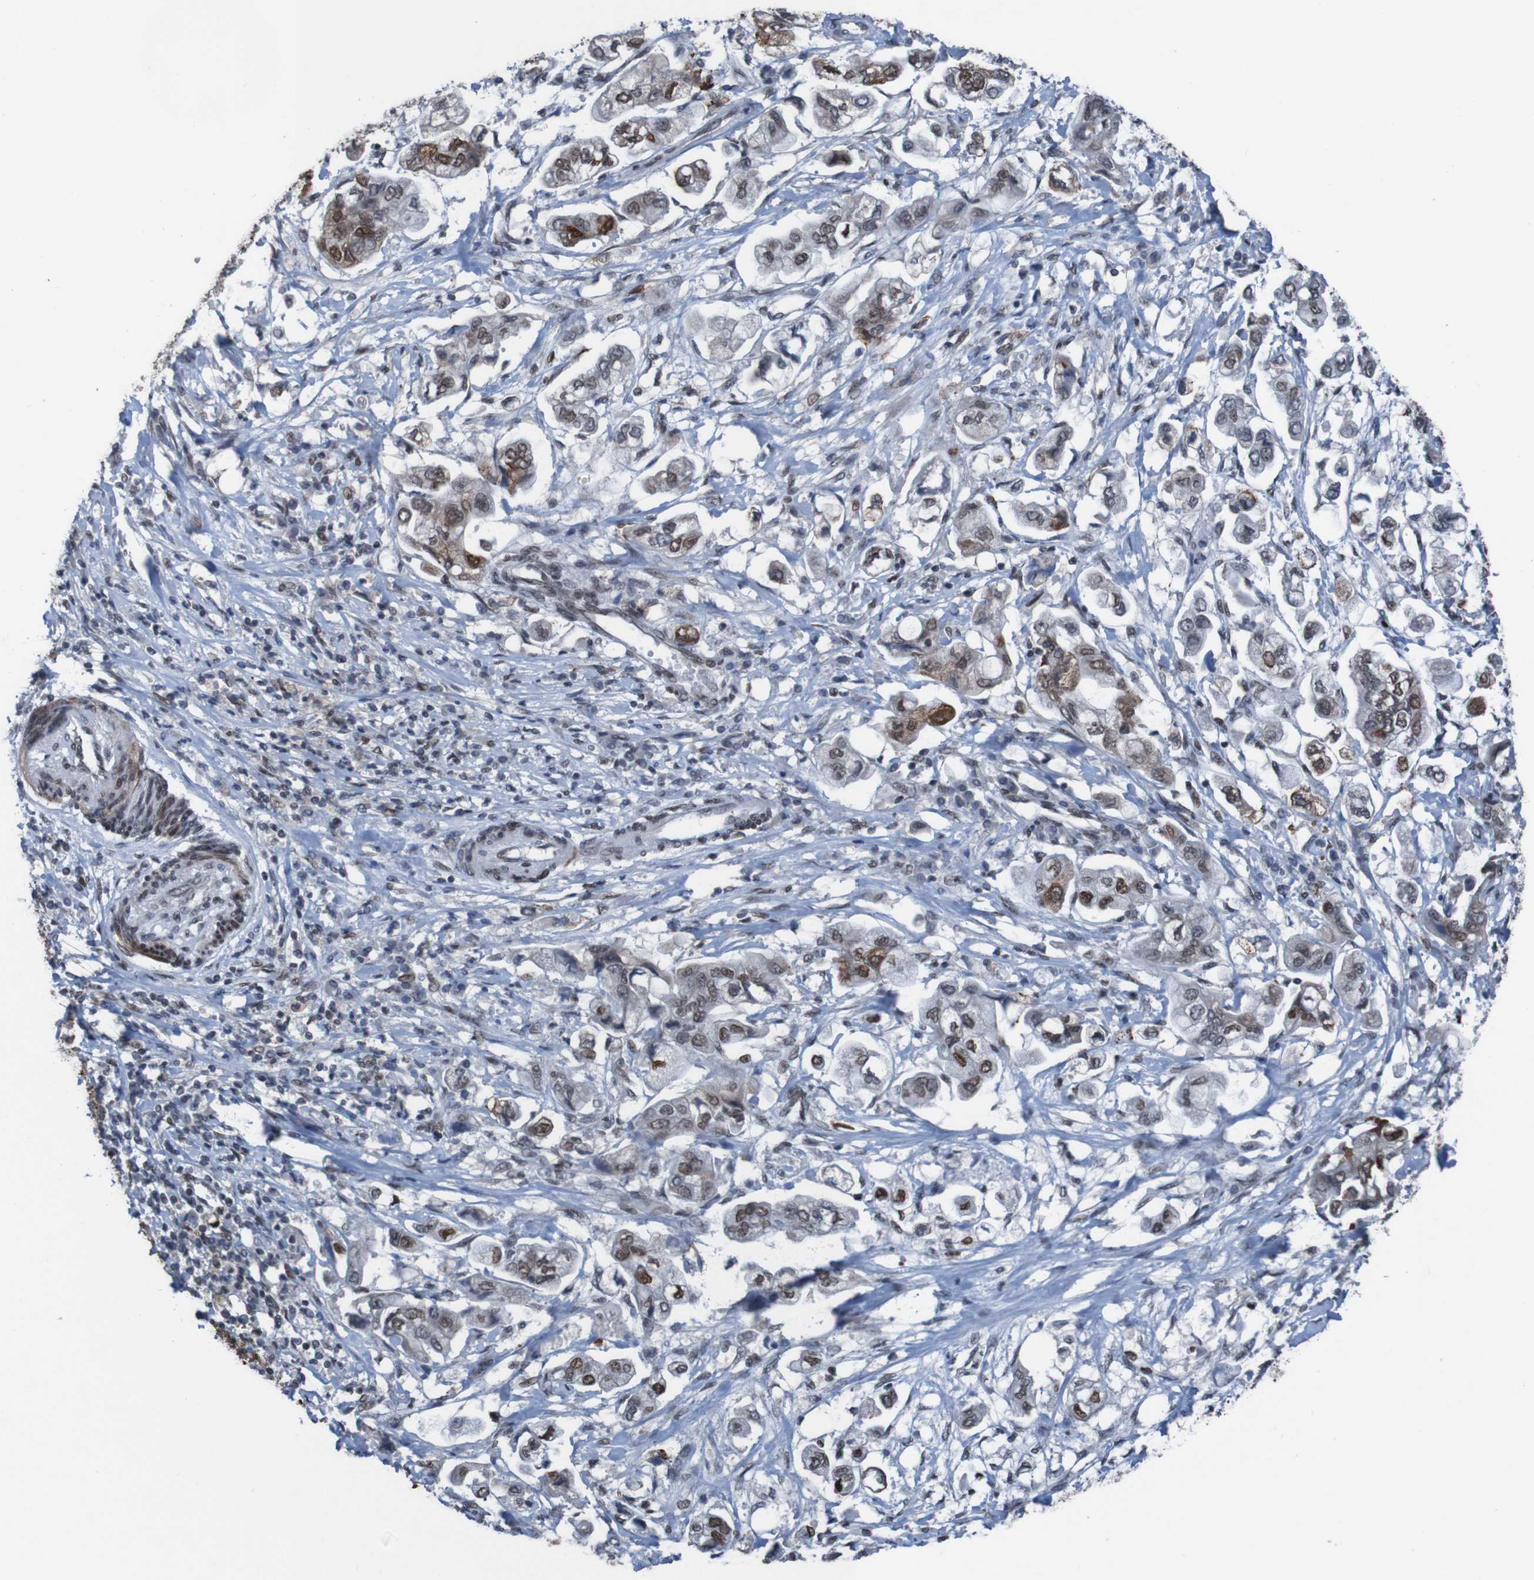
{"staining": {"intensity": "strong", "quantity": "25%-75%", "location": "cytoplasmic/membranous,nuclear"}, "tissue": "stomach cancer", "cell_type": "Tumor cells", "image_type": "cancer", "snomed": [{"axis": "morphology", "description": "Adenocarcinoma, NOS"}, {"axis": "topography", "description": "Stomach"}], "caption": "Immunohistochemical staining of human stomach cancer (adenocarcinoma) exhibits high levels of strong cytoplasmic/membranous and nuclear protein expression in approximately 25%-75% of tumor cells. The staining was performed using DAB (3,3'-diaminobenzidine), with brown indicating positive protein expression. Nuclei are stained blue with hematoxylin.", "gene": "PHF2", "patient": {"sex": "male", "age": 62}}